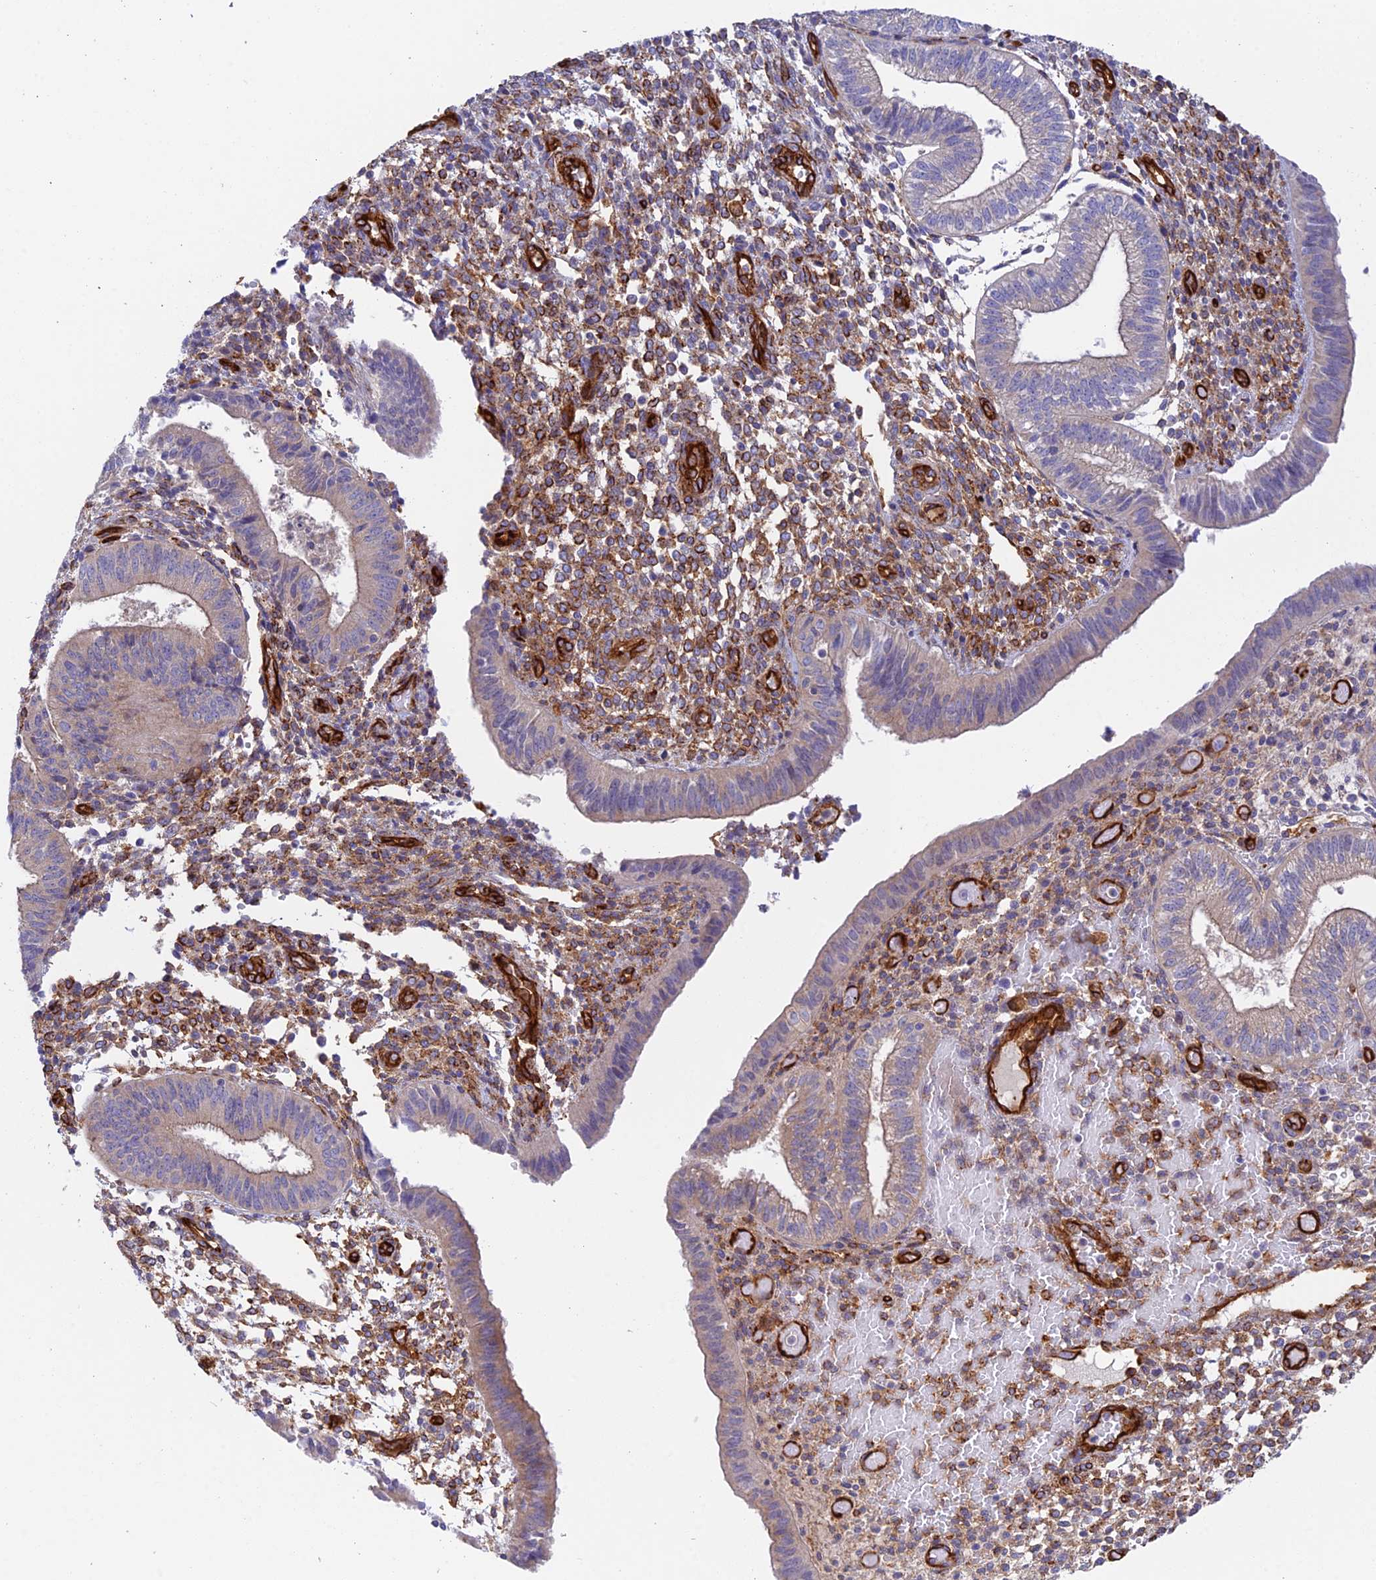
{"staining": {"intensity": "moderate", "quantity": "25%-75%", "location": "cytoplasmic/membranous"}, "tissue": "endometrium", "cell_type": "Cells in endometrial stroma", "image_type": "normal", "snomed": [{"axis": "morphology", "description": "Normal tissue, NOS"}, {"axis": "topography", "description": "Endometrium"}], "caption": "Brown immunohistochemical staining in normal endometrium demonstrates moderate cytoplasmic/membranous expression in about 25%-75% of cells in endometrial stroma.", "gene": "MYO9A", "patient": {"sex": "female", "age": 34}}